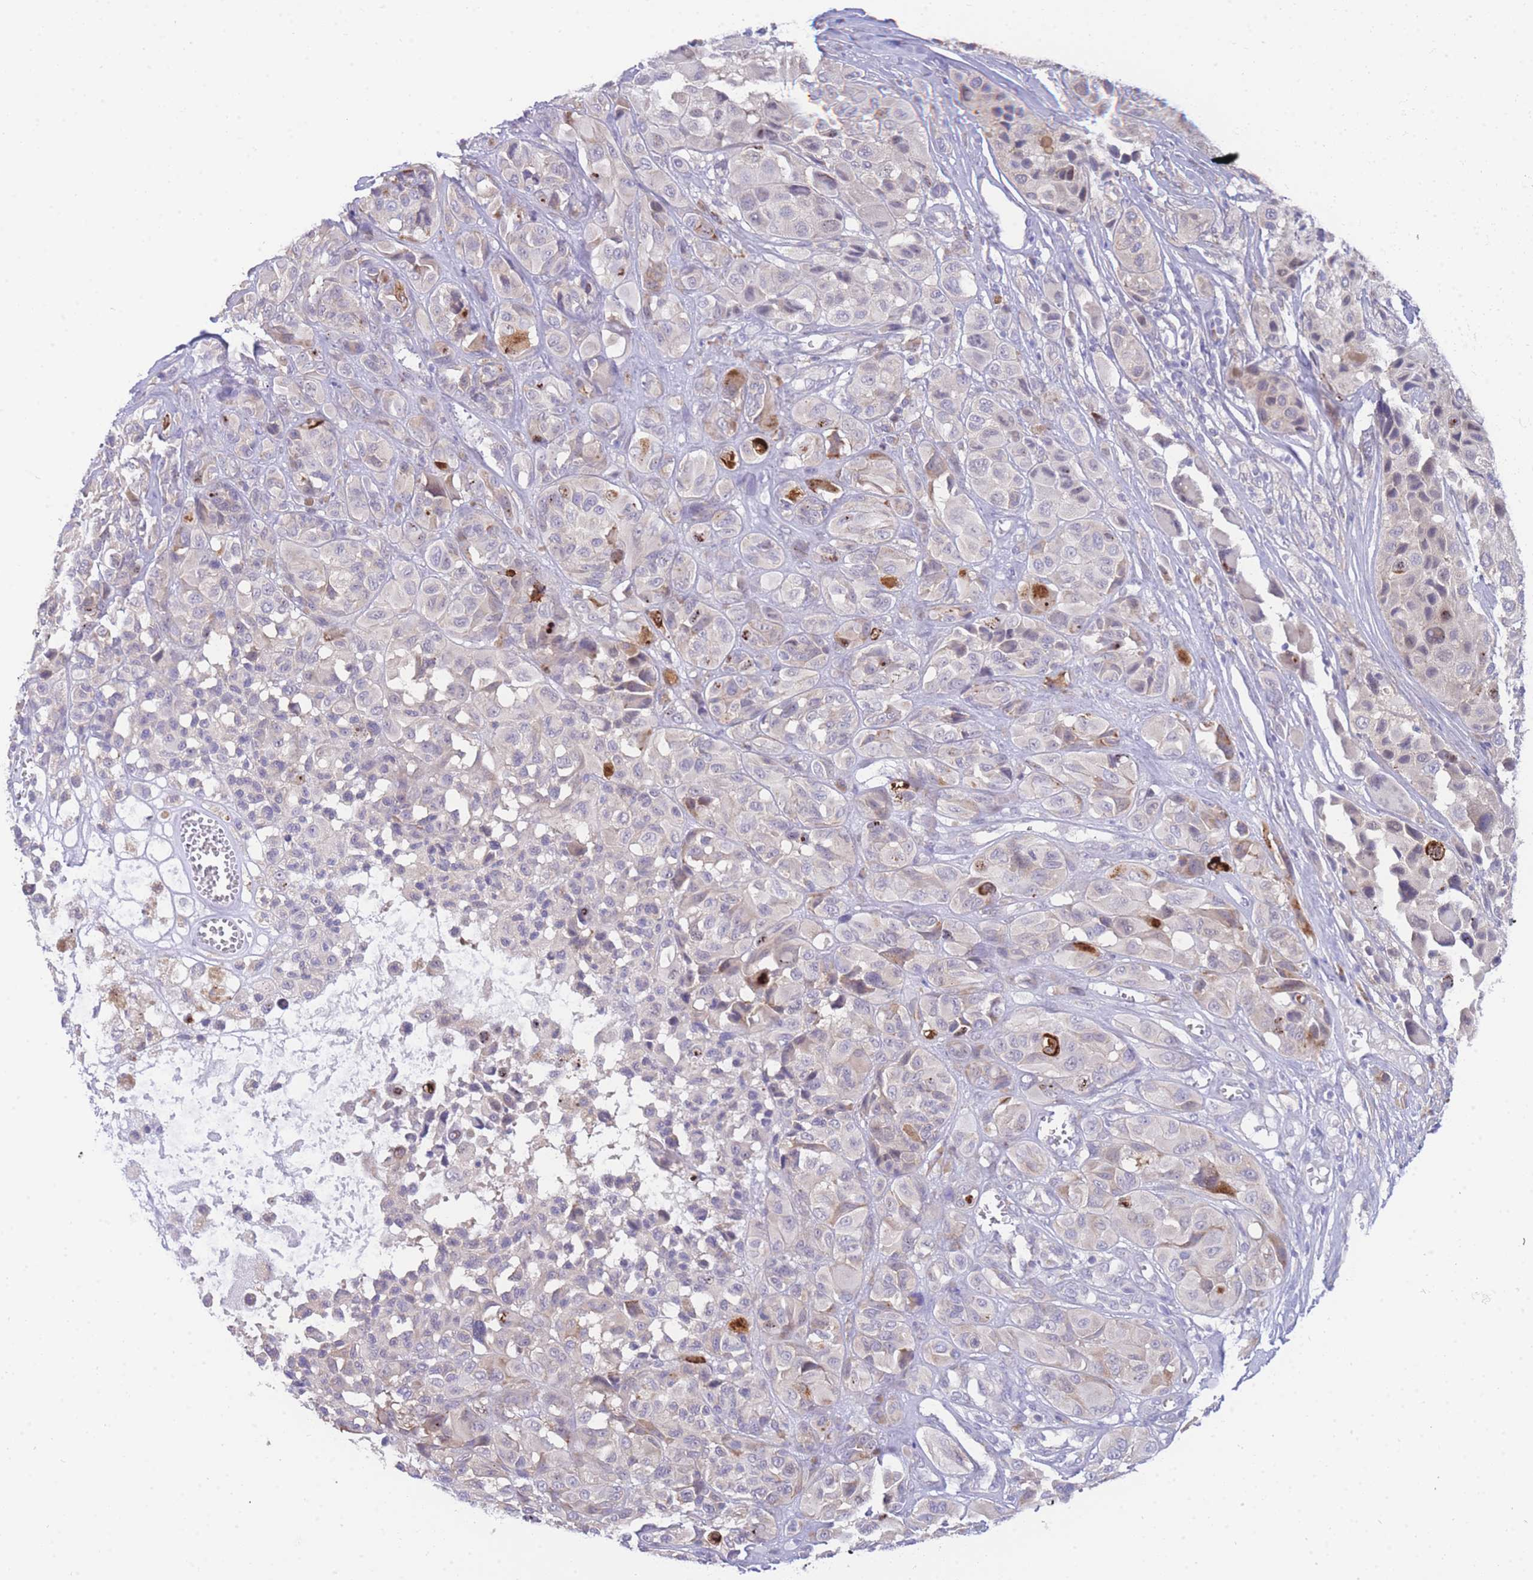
{"staining": {"intensity": "negative", "quantity": "none", "location": "none"}, "tissue": "melanoma", "cell_type": "Tumor cells", "image_type": "cancer", "snomed": [{"axis": "morphology", "description": "Malignant melanoma, NOS"}, {"axis": "topography", "description": "Skin of trunk"}], "caption": "Immunohistochemical staining of melanoma reveals no significant staining in tumor cells.", "gene": "ZNF510", "patient": {"sex": "male", "age": 71}}